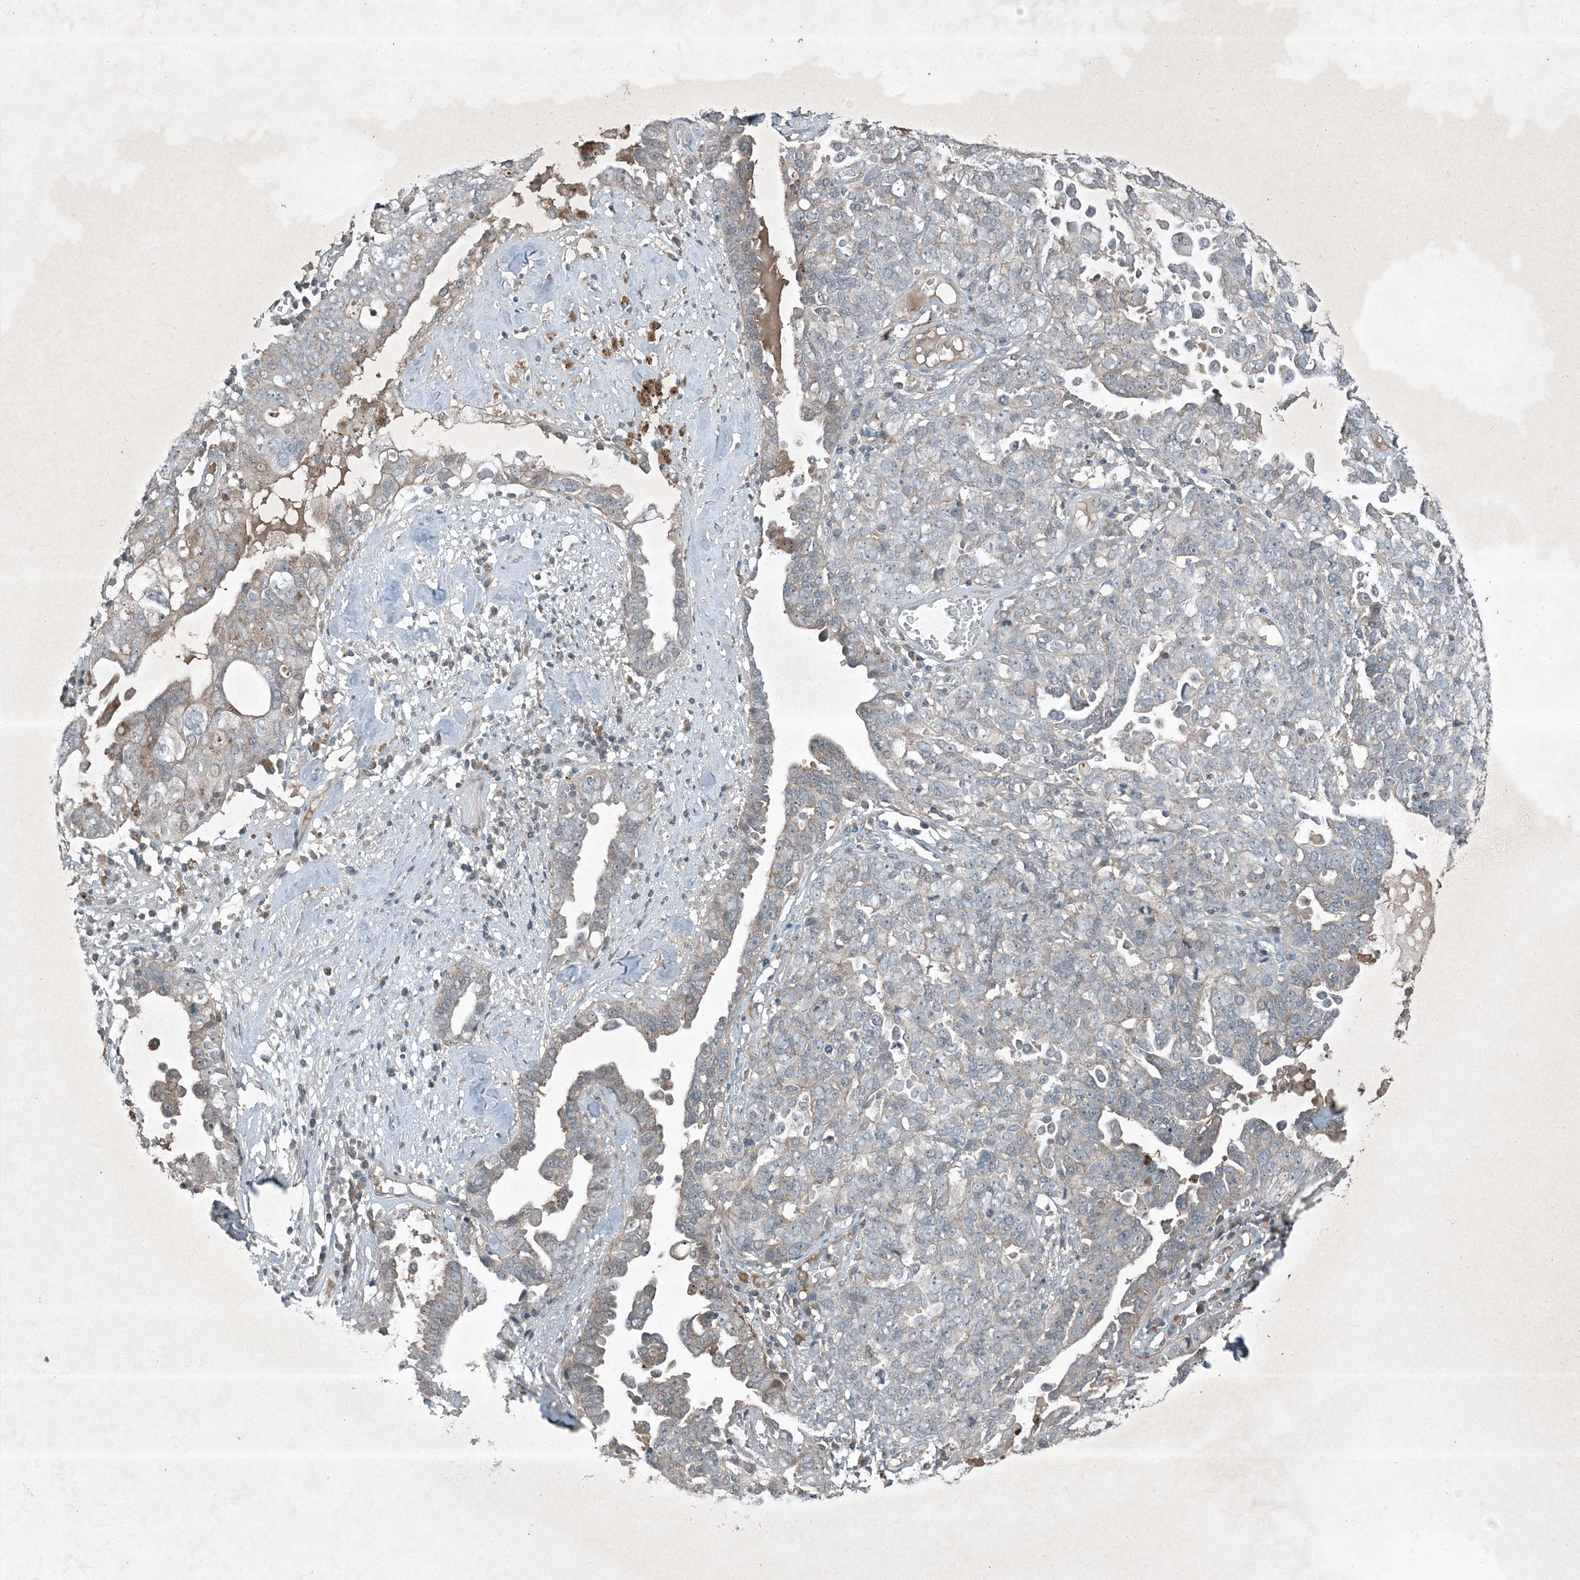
{"staining": {"intensity": "negative", "quantity": "none", "location": "none"}, "tissue": "ovarian cancer", "cell_type": "Tumor cells", "image_type": "cancer", "snomed": [{"axis": "morphology", "description": "Carcinoma, endometroid"}, {"axis": "topography", "description": "Ovary"}], "caption": "High magnification brightfield microscopy of ovarian endometroid carcinoma stained with DAB (brown) and counterstained with hematoxylin (blue): tumor cells show no significant staining.", "gene": "MDN1", "patient": {"sex": "female", "age": 62}}